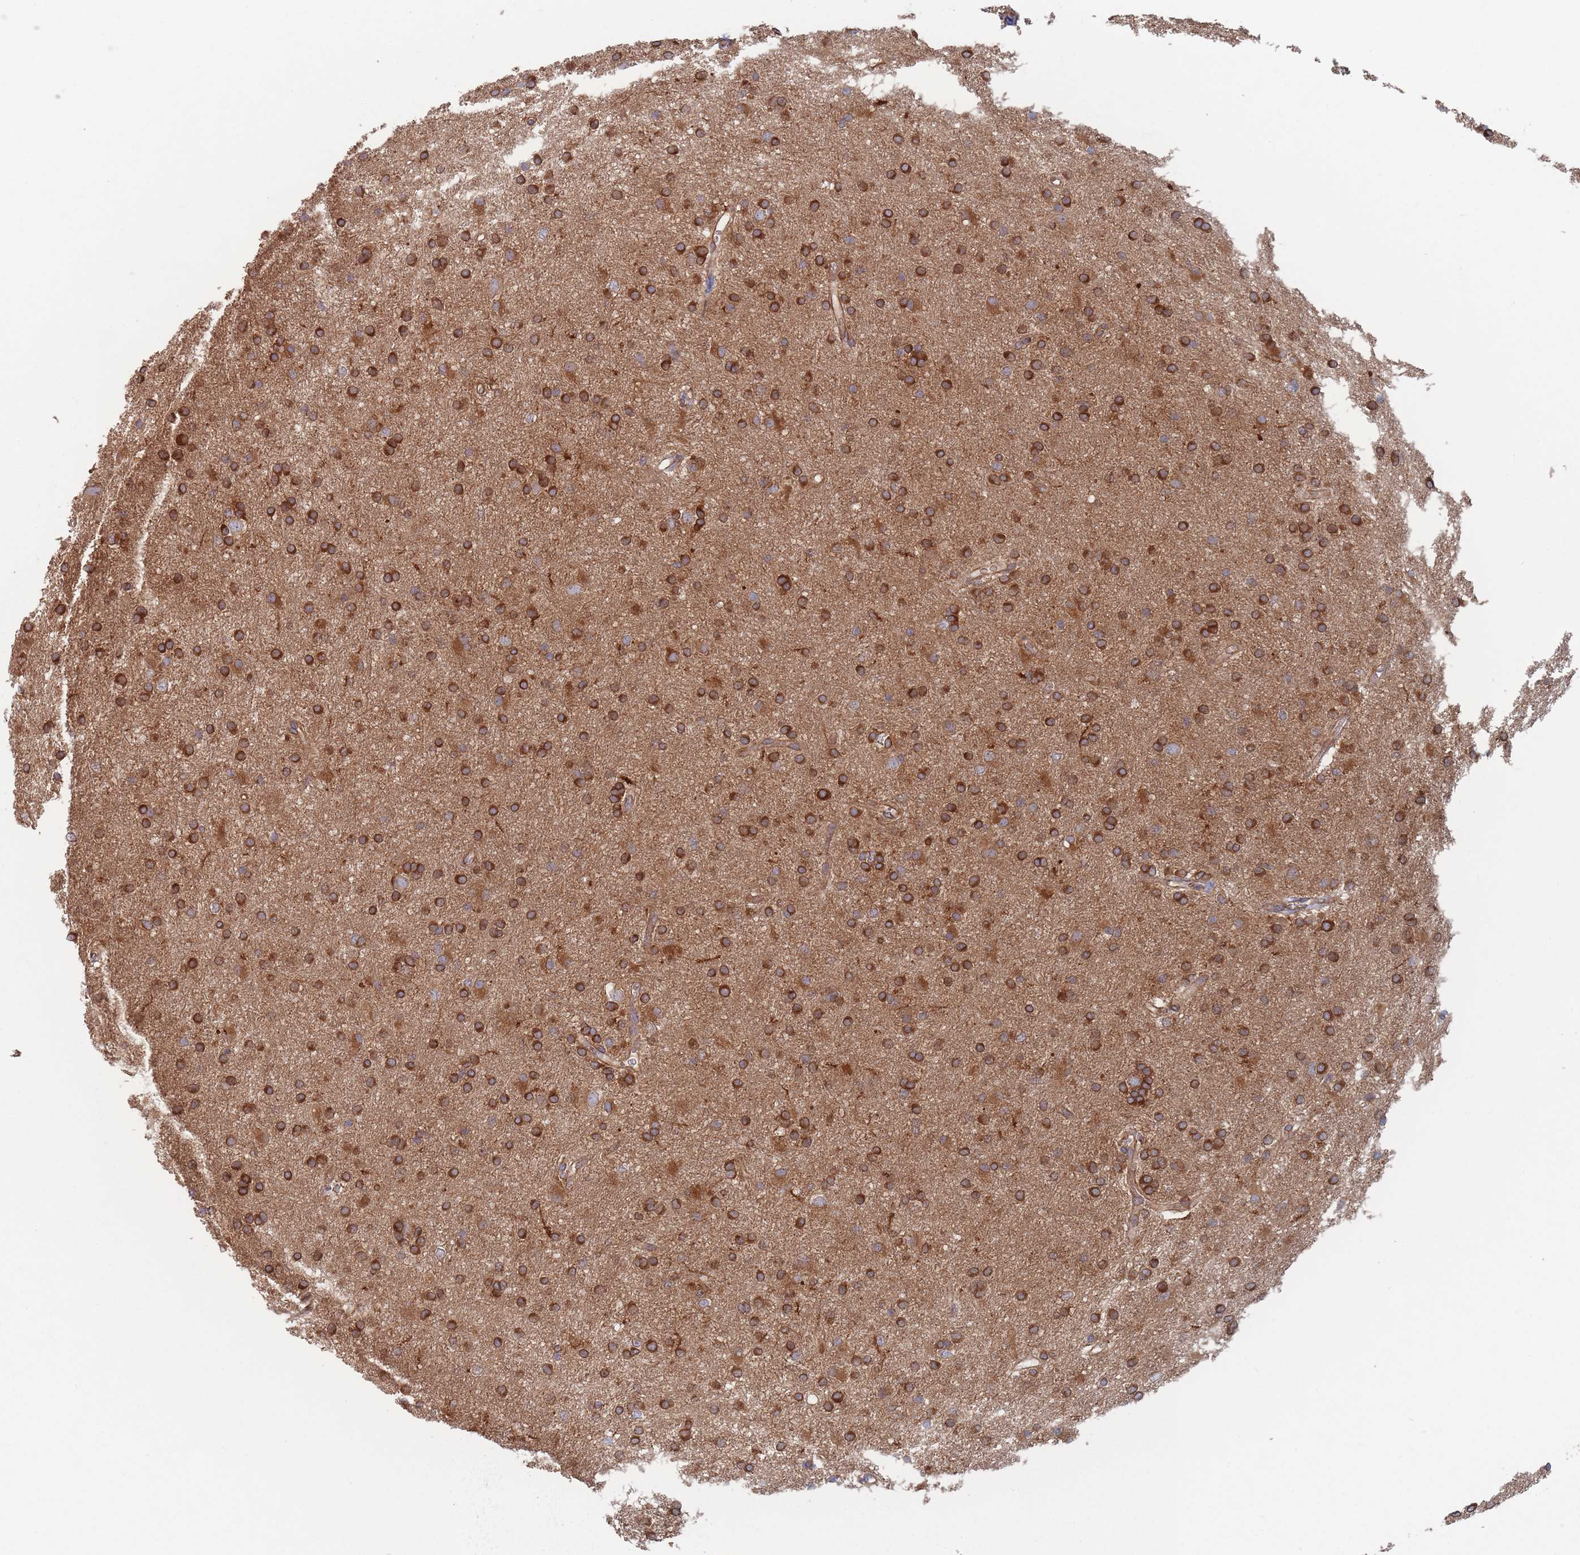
{"staining": {"intensity": "strong", "quantity": ">75%", "location": "cytoplasmic/membranous"}, "tissue": "glioma", "cell_type": "Tumor cells", "image_type": "cancer", "snomed": [{"axis": "morphology", "description": "Glioma, malignant, High grade"}, {"axis": "topography", "description": "Brain"}], "caption": "Protein staining of malignant glioma (high-grade) tissue exhibits strong cytoplasmic/membranous staining in about >75% of tumor cells.", "gene": "KDSR", "patient": {"sex": "female", "age": 50}}